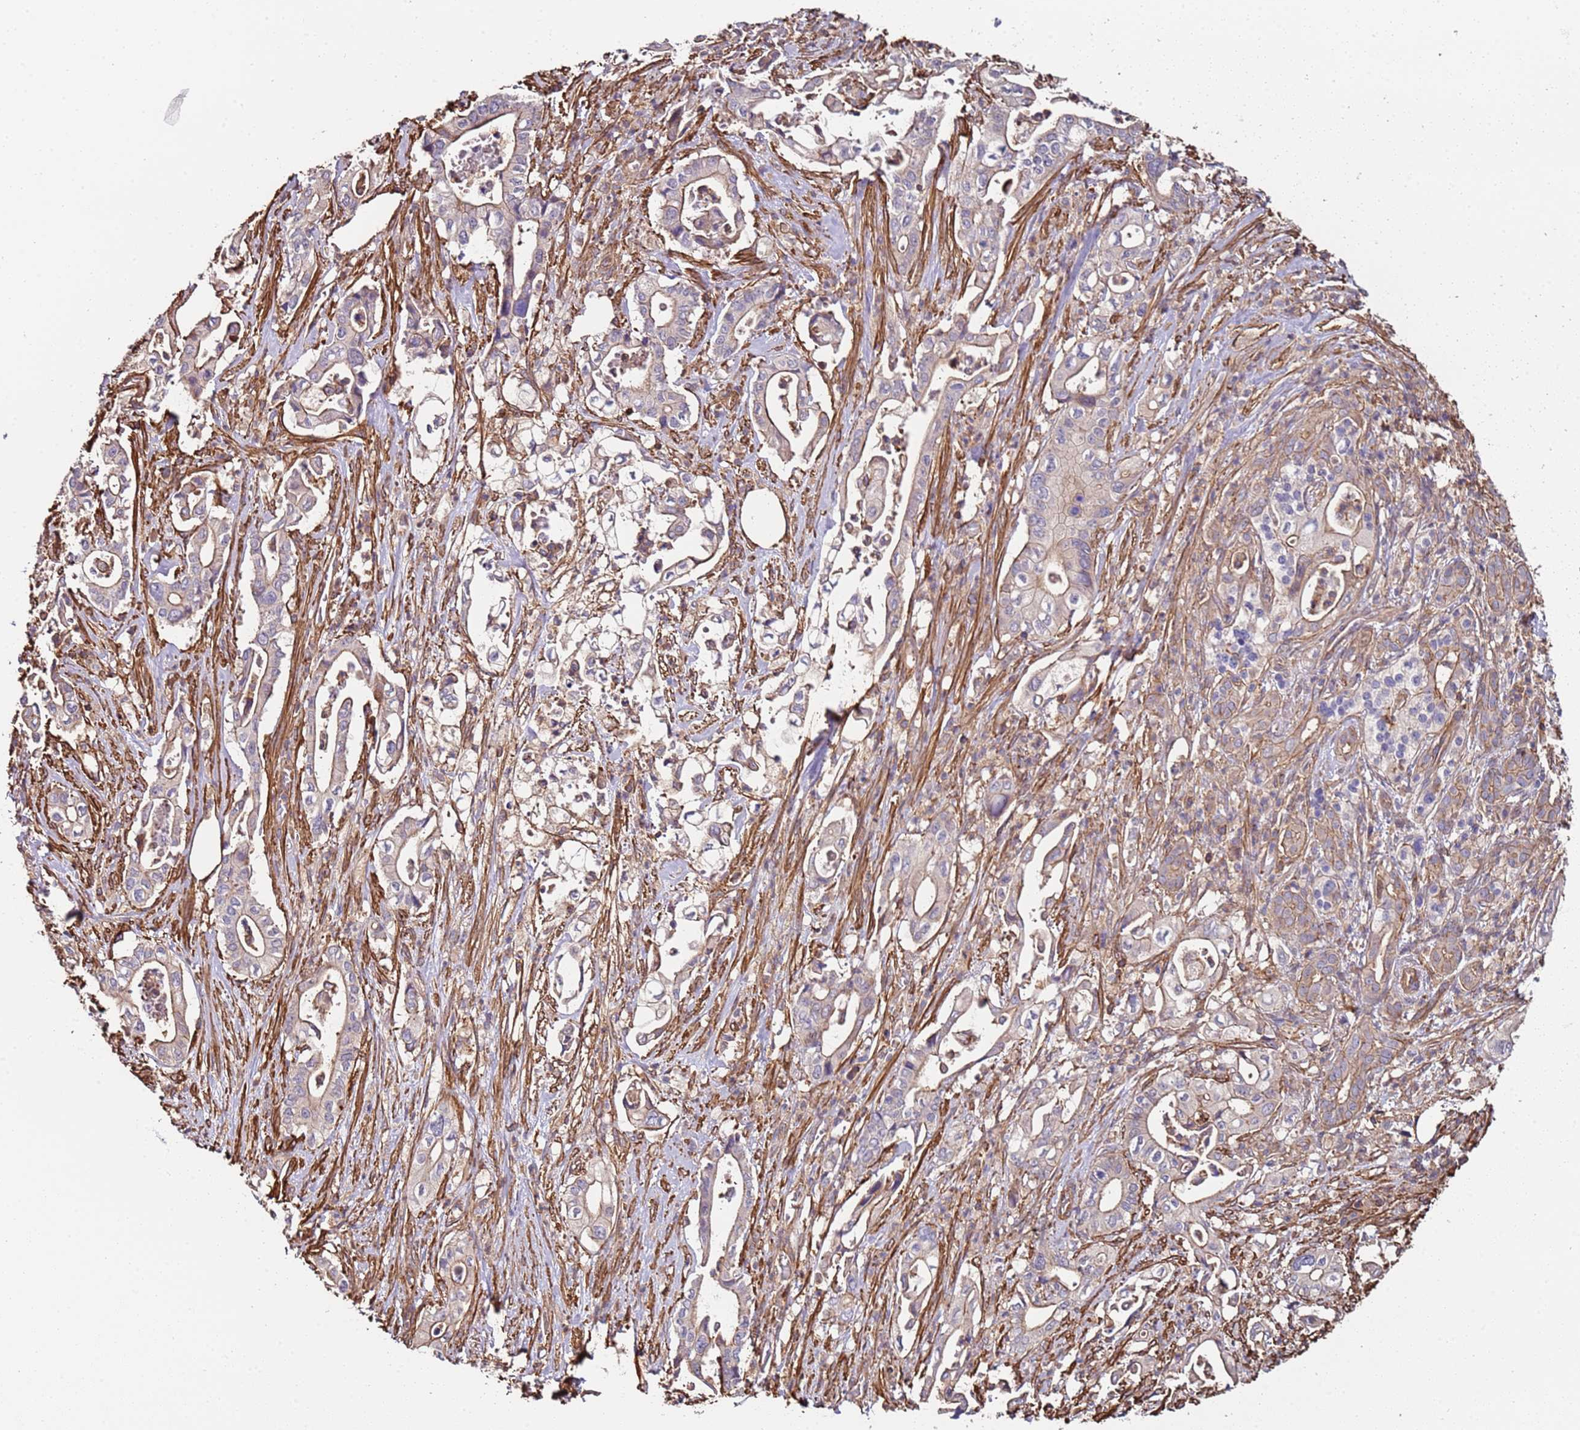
{"staining": {"intensity": "weak", "quantity": "25%-75%", "location": "cytoplasmic/membranous"}, "tissue": "pancreatic cancer", "cell_type": "Tumor cells", "image_type": "cancer", "snomed": [{"axis": "morphology", "description": "Adenocarcinoma, NOS"}, {"axis": "topography", "description": "Pancreas"}], "caption": "This is a micrograph of IHC staining of pancreatic cancer, which shows weak positivity in the cytoplasmic/membranous of tumor cells.", "gene": "CYP2U1", "patient": {"sex": "female", "age": 77}}